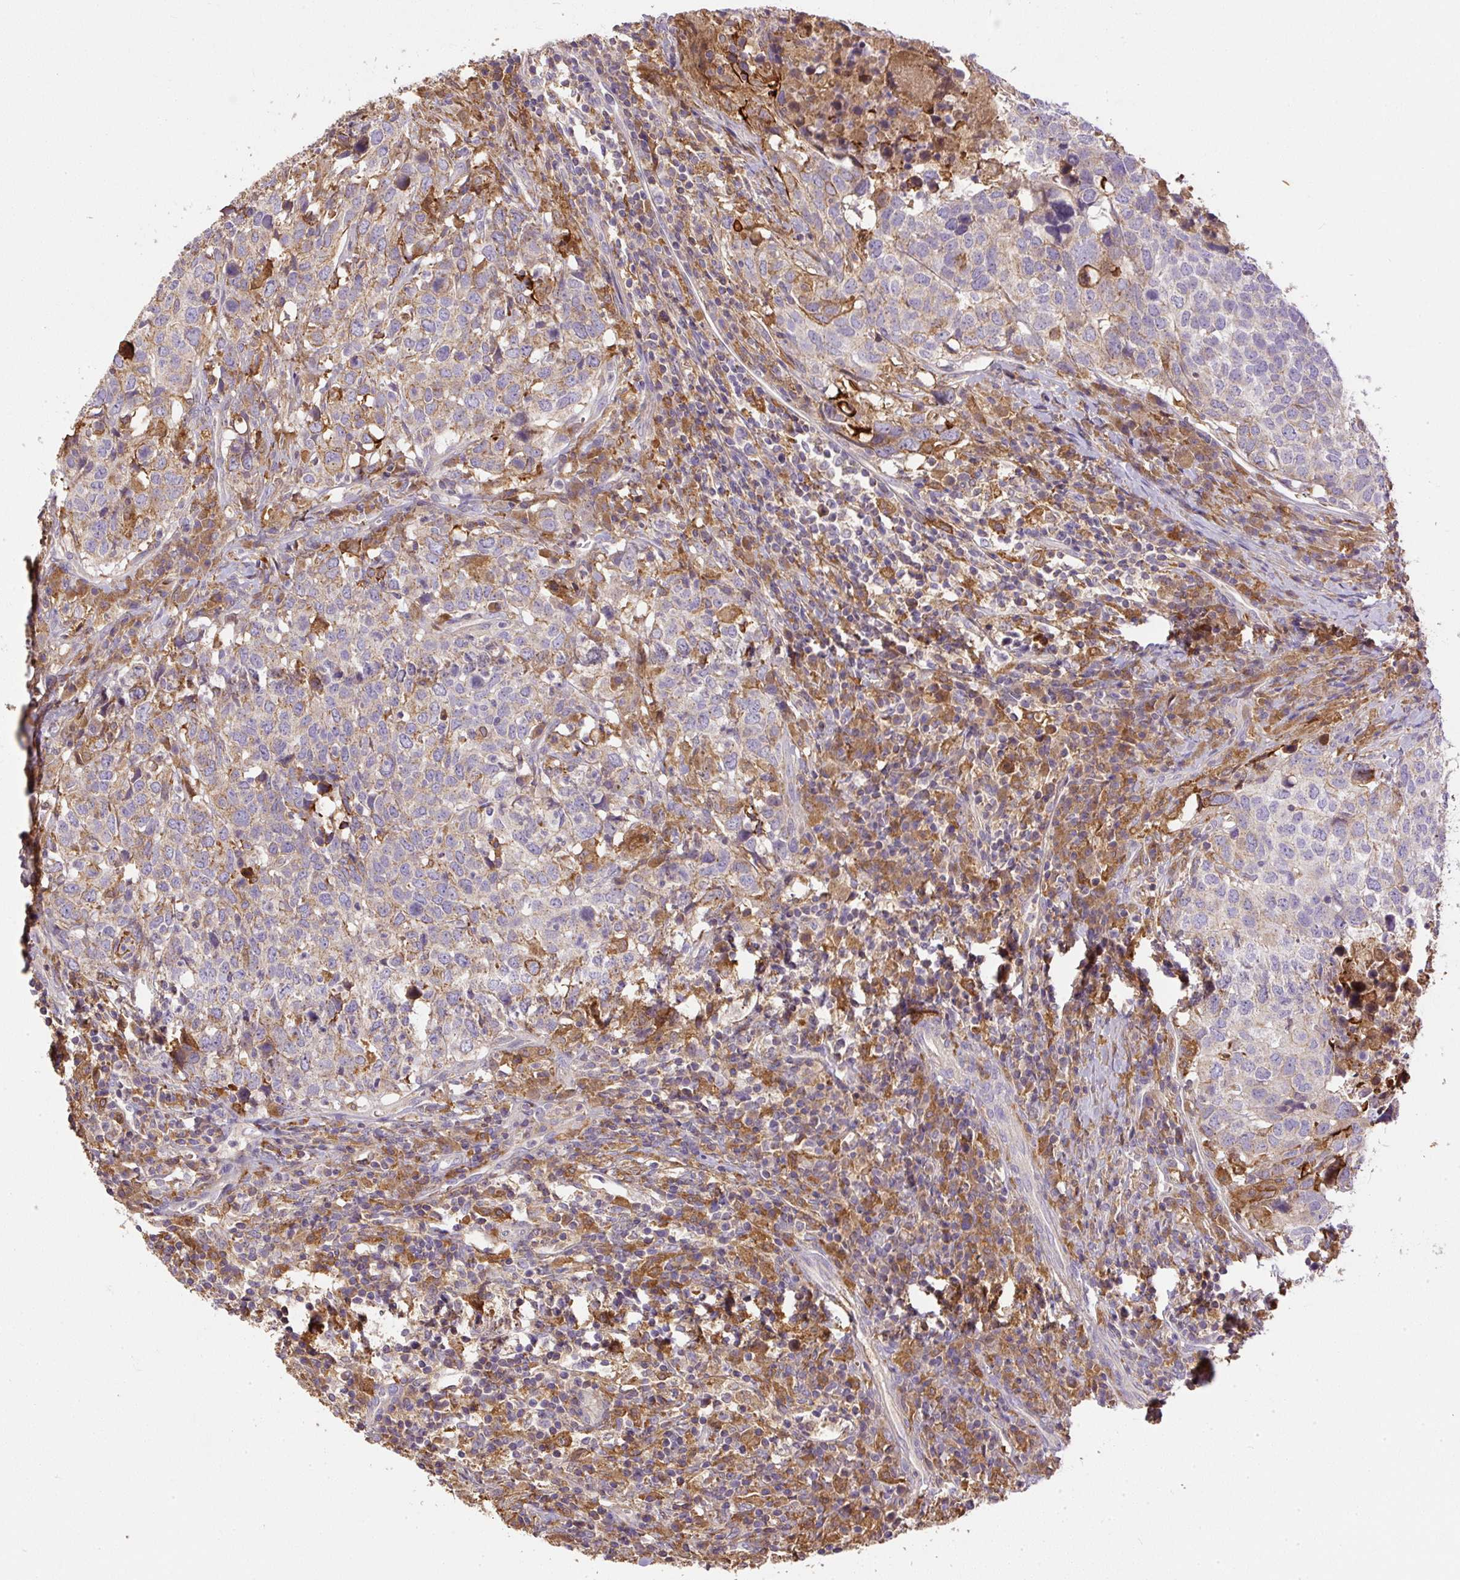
{"staining": {"intensity": "moderate", "quantity": "<25%", "location": "cytoplasmic/membranous"}, "tissue": "head and neck cancer", "cell_type": "Tumor cells", "image_type": "cancer", "snomed": [{"axis": "morphology", "description": "Normal tissue, NOS"}, {"axis": "morphology", "description": "Squamous cell carcinoma, NOS"}, {"axis": "topography", "description": "Skeletal muscle"}, {"axis": "topography", "description": "Vascular tissue"}, {"axis": "topography", "description": "Peripheral nerve tissue"}, {"axis": "topography", "description": "Head-Neck"}], "caption": "IHC image of human head and neck cancer (squamous cell carcinoma) stained for a protein (brown), which exhibits low levels of moderate cytoplasmic/membranous positivity in approximately <25% of tumor cells.", "gene": "DAPK1", "patient": {"sex": "male", "age": 66}}